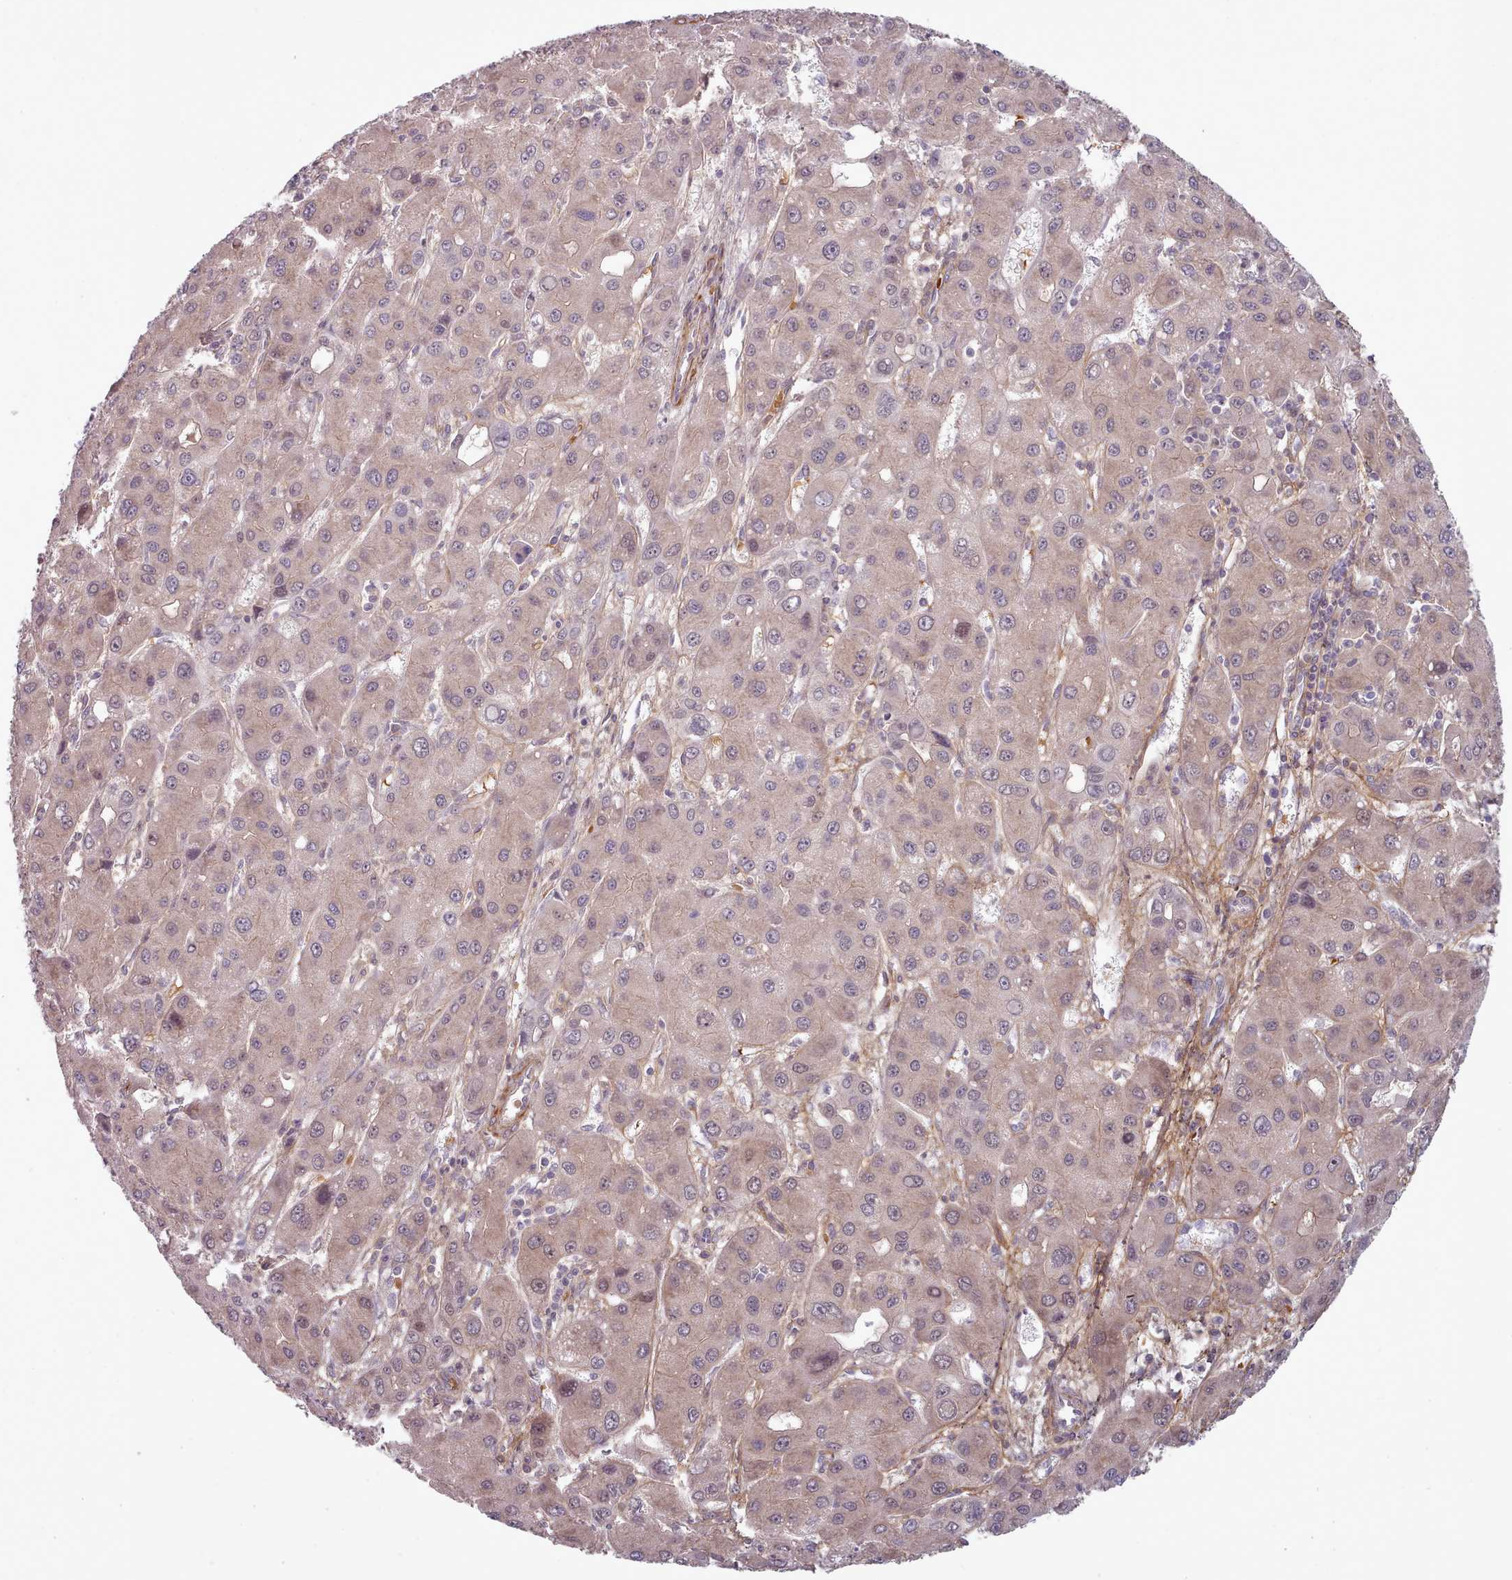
{"staining": {"intensity": "weak", "quantity": ">75%", "location": "cytoplasmic/membranous,nuclear"}, "tissue": "liver cancer", "cell_type": "Tumor cells", "image_type": "cancer", "snomed": [{"axis": "morphology", "description": "Carcinoma, Hepatocellular, NOS"}, {"axis": "topography", "description": "Liver"}], "caption": "DAB (3,3'-diaminobenzidine) immunohistochemical staining of liver hepatocellular carcinoma demonstrates weak cytoplasmic/membranous and nuclear protein positivity in approximately >75% of tumor cells. The protein of interest is stained brown, and the nuclei are stained in blue (DAB (3,3'-diaminobenzidine) IHC with brightfield microscopy, high magnification).", "gene": "CLNS1A", "patient": {"sex": "male", "age": 55}}